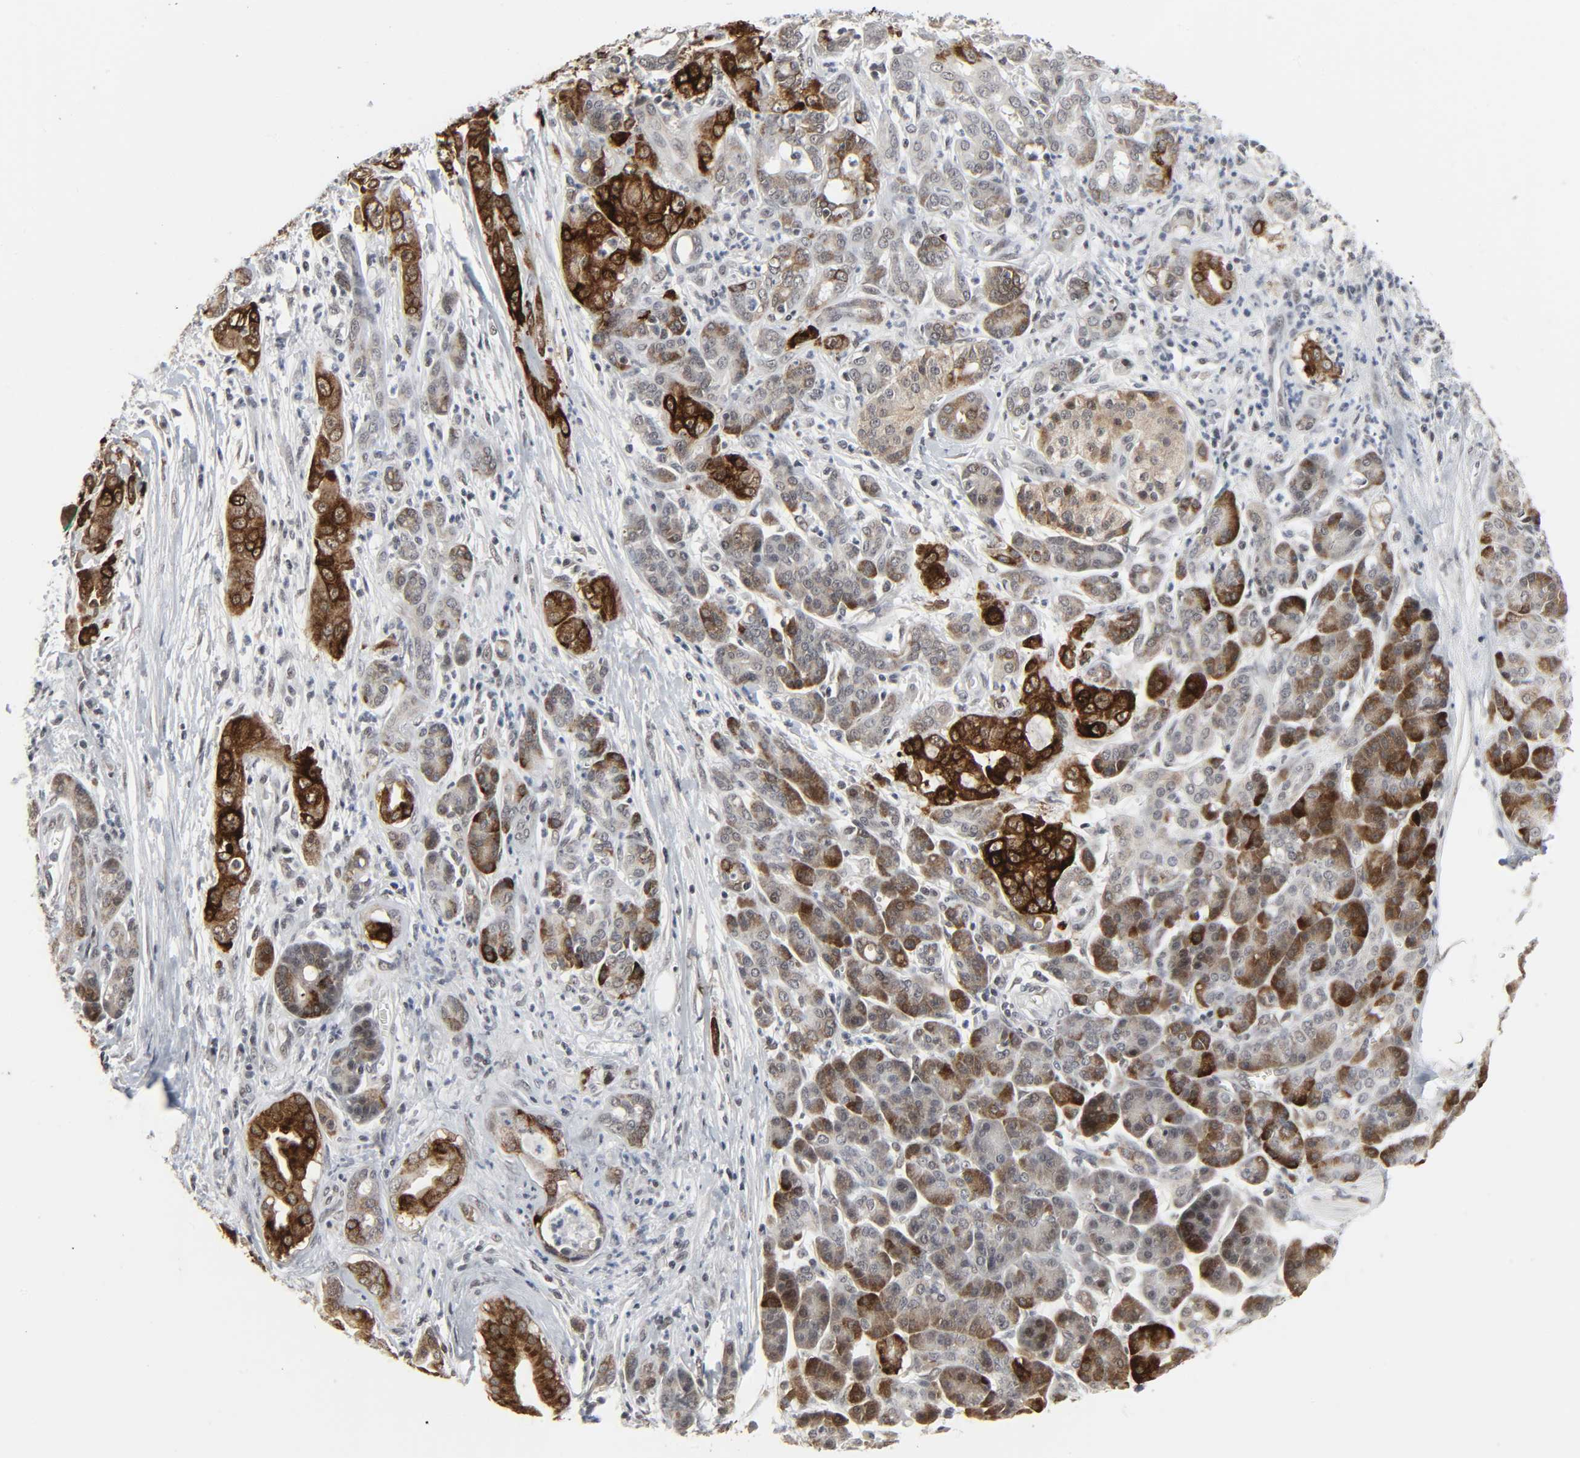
{"staining": {"intensity": "strong", "quantity": ">75%", "location": "cytoplasmic/membranous"}, "tissue": "pancreatic cancer", "cell_type": "Tumor cells", "image_type": "cancer", "snomed": [{"axis": "morphology", "description": "Adenocarcinoma, NOS"}, {"axis": "topography", "description": "Pancreas"}], "caption": "Immunohistochemistry image of neoplastic tissue: pancreatic adenocarcinoma stained using immunohistochemistry displays high levels of strong protein expression localized specifically in the cytoplasmic/membranous of tumor cells, appearing as a cytoplasmic/membranous brown color.", "gene": "MUC1", "patient": {"sex": "male", "age": 59}}